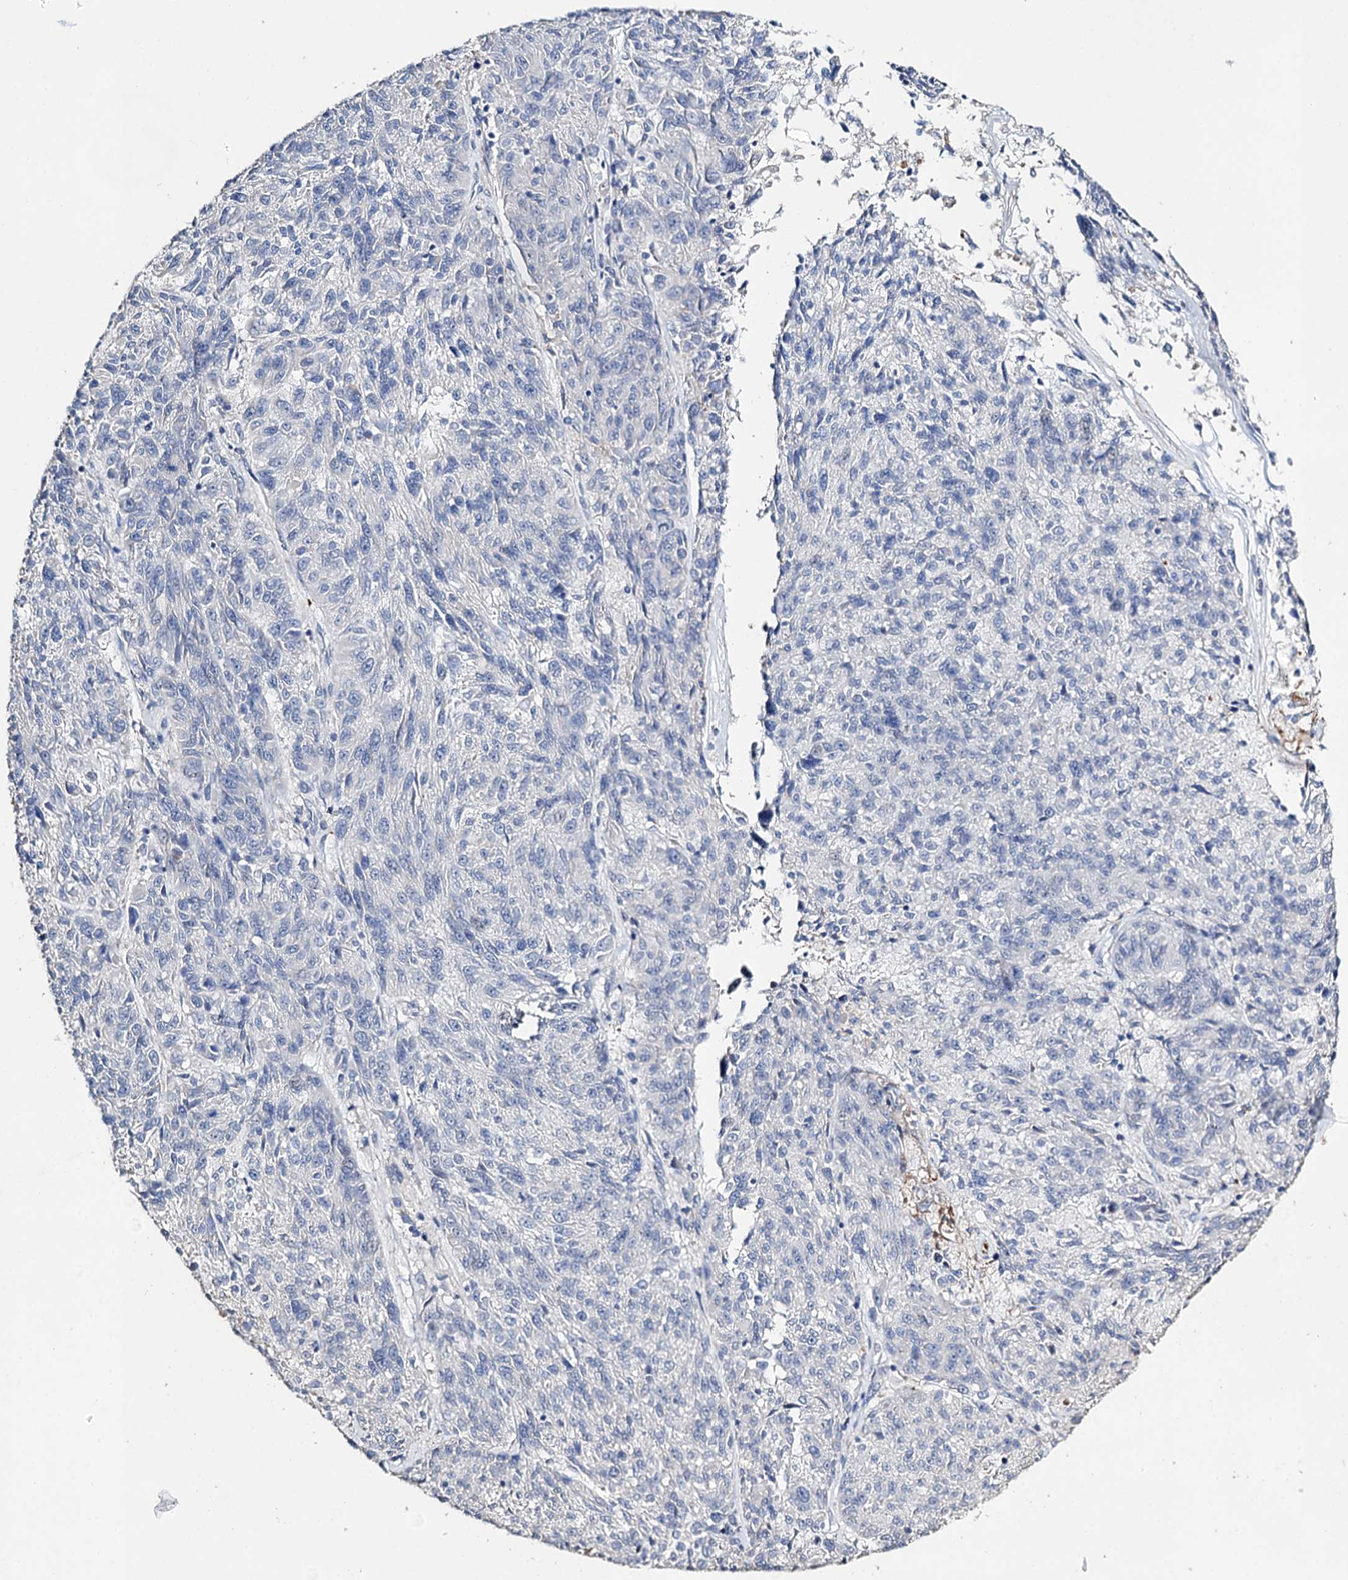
{"staining": {"intensity": "negative", "quantity": "none", "location": "none"}, "tissue": "melanoma", "cell_type": "Tumor cells", "image_type": "cancer", "snomed": [{"axis": "morphology", "description": "Malignant melanoma, NOS"}, {"axis": "topography", "description": "Skin"}], "caption": "This is a photomicrograph of IHC staining of malignant melanoma, which shows no staining in tumor cells. (Brightfield microscopy of DAB IHC at high magnification).", "gene": "DNAH6", "patient": {"sex": "male", "age": 53}}